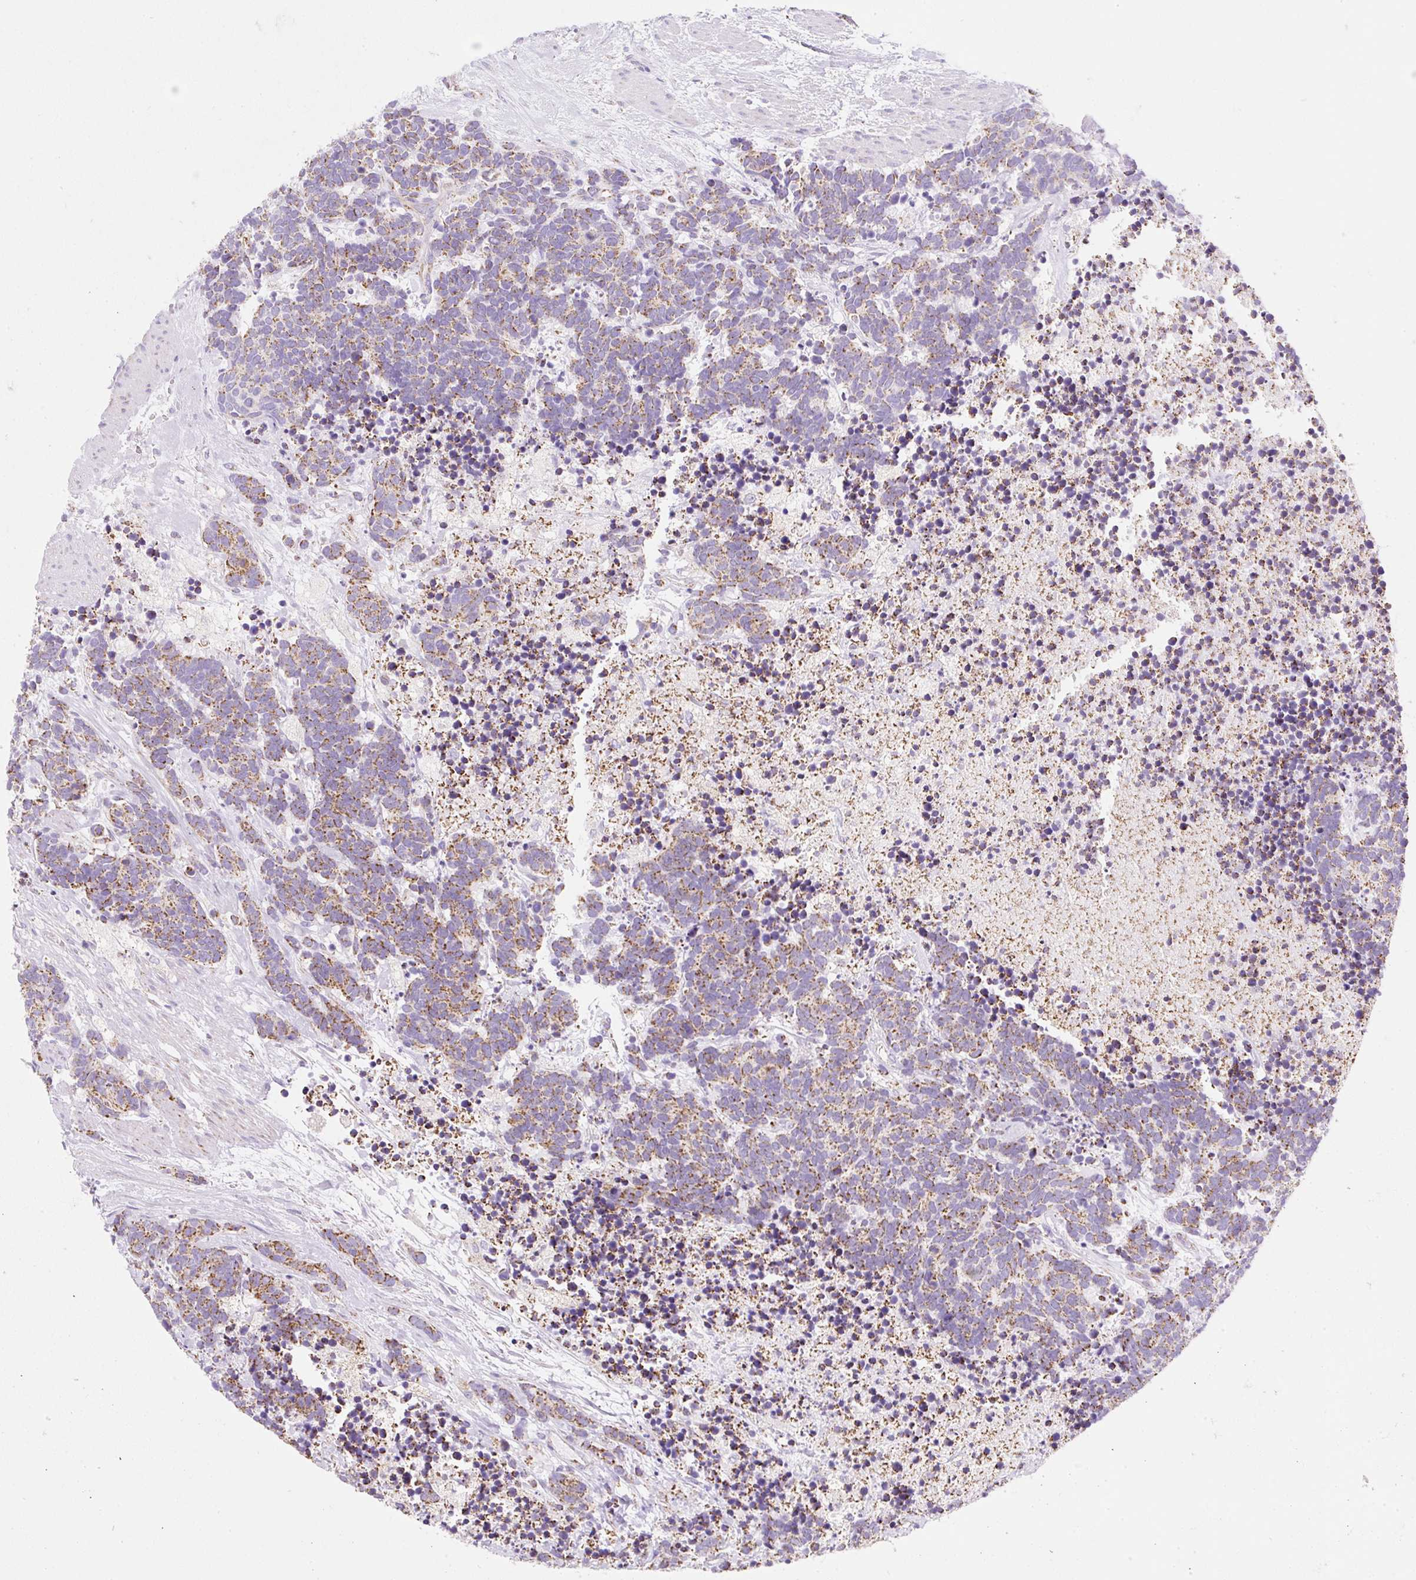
{"staining": {"intensity": "moderate", "quantity": ">75%", "location": "cytoplasmic/membranous"}, "tissue": "carcinoid", "cell_type": "Tumor cells", "image_type": "cancer", "snomed": [{"axis": "morphology", "description": "Carcinoma, NOS"}, {"axis": "morphology", "description": "Carcinoid, malignant, NOS"}, {"axis": "topography", "description": "Prostate"}], "caption": "Immunohistochemical staining of human carcinoma demonstrates medium levels of moderate cytoplasmic/membranous expression in approximately >75% of tumor cells.", "gene": "DAAM2", "patient": {"sex": "male", "age": 57}}